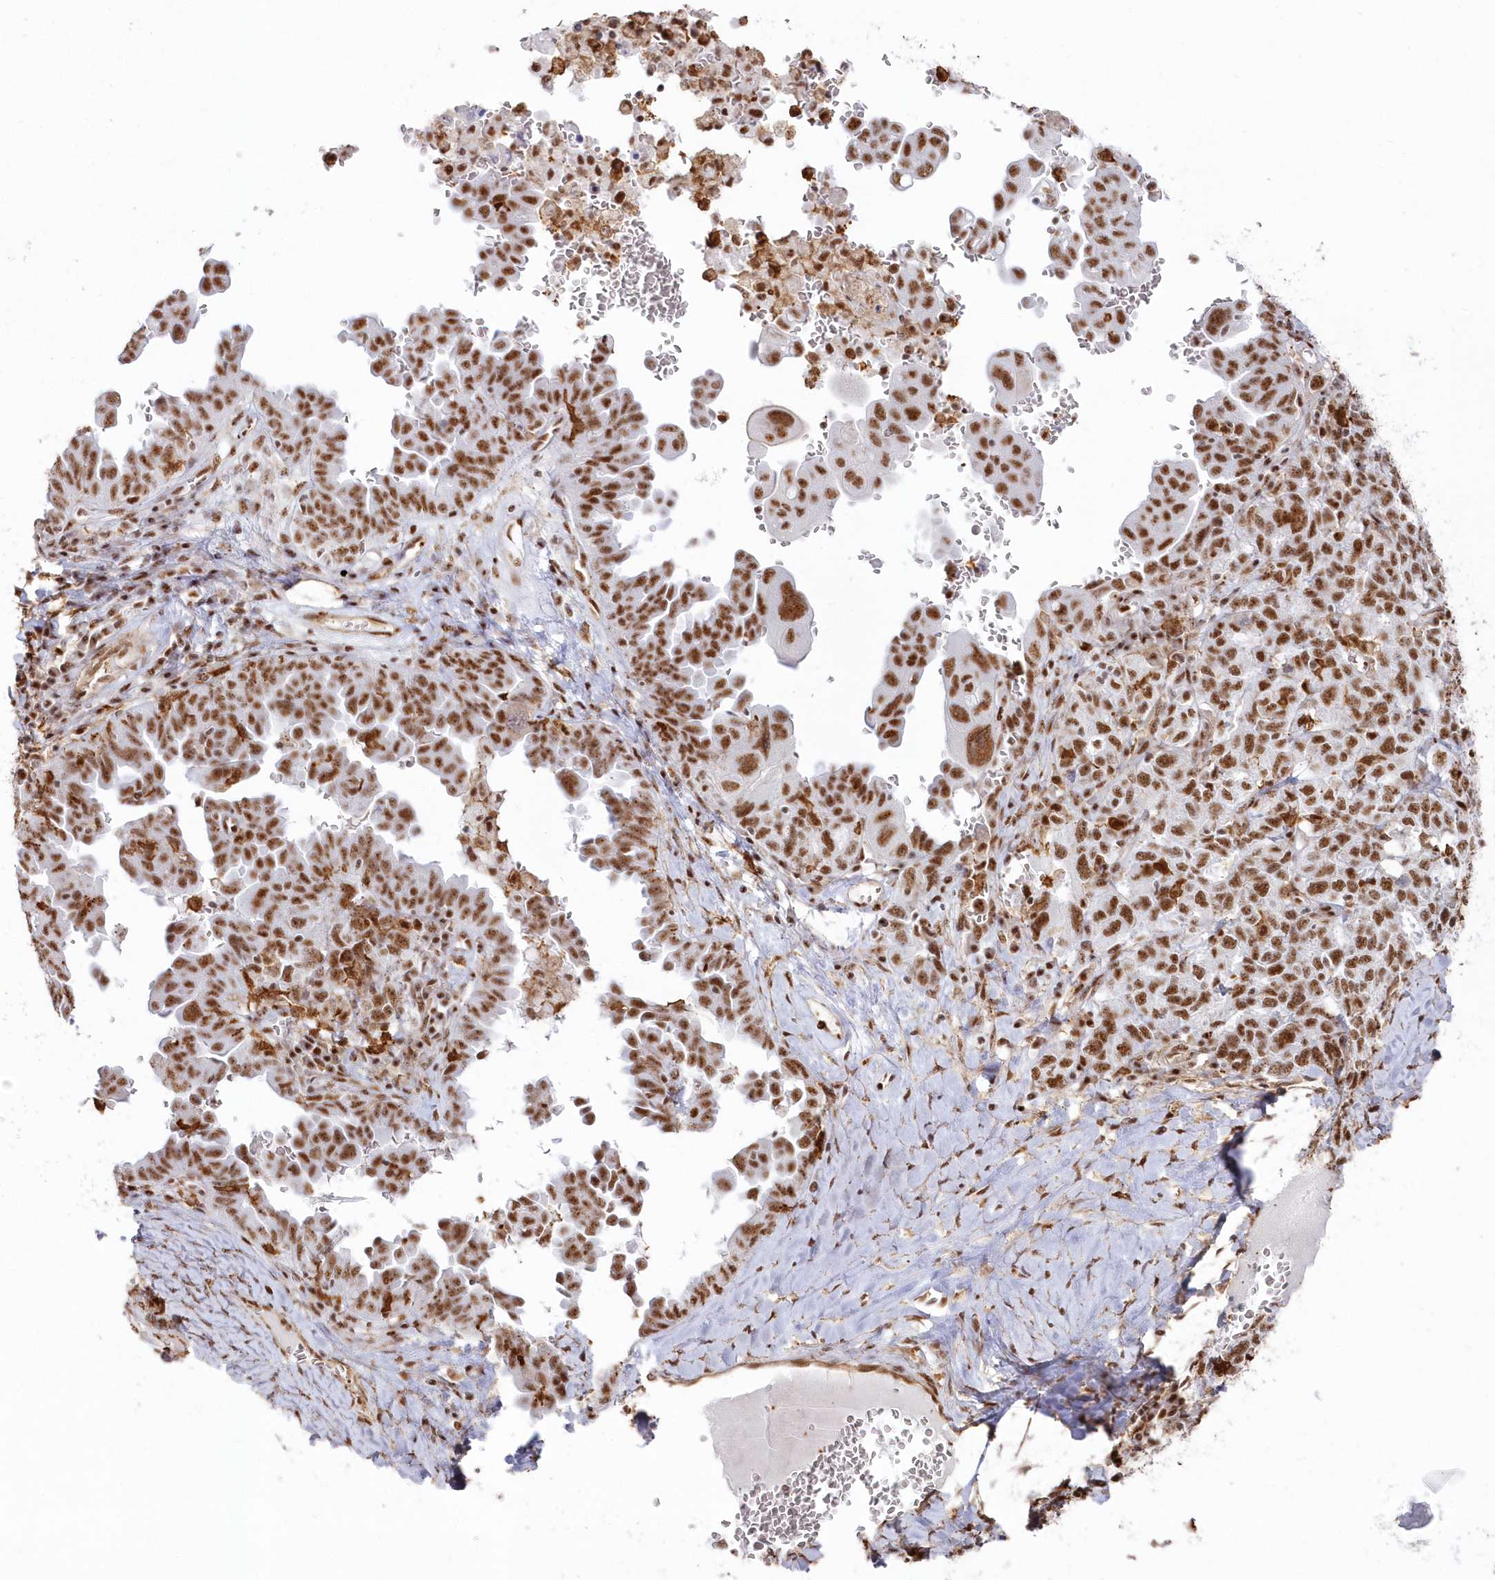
{"staining": {"intensity": "moderate", "quantity": ">75%", "location": "nuclear"}, "tissue": "ovarian cancer", "cell_type": "Tumor cells", "image_type": "cancer", "snomed": [{"axis": "morphology", "description": "Carcinoma, endometroid"}, {"axis": "topography", "description": "Ovary"}], "caption": "Moderate nuclear protein staining is appreciated in approximately >75% of tumor cells in endometroid carcinoma (ovarian). (IHC, brightfield microscopy, high magnification).", "gene": "DDX46", "patient": {"sex": "female", "age": 62}}